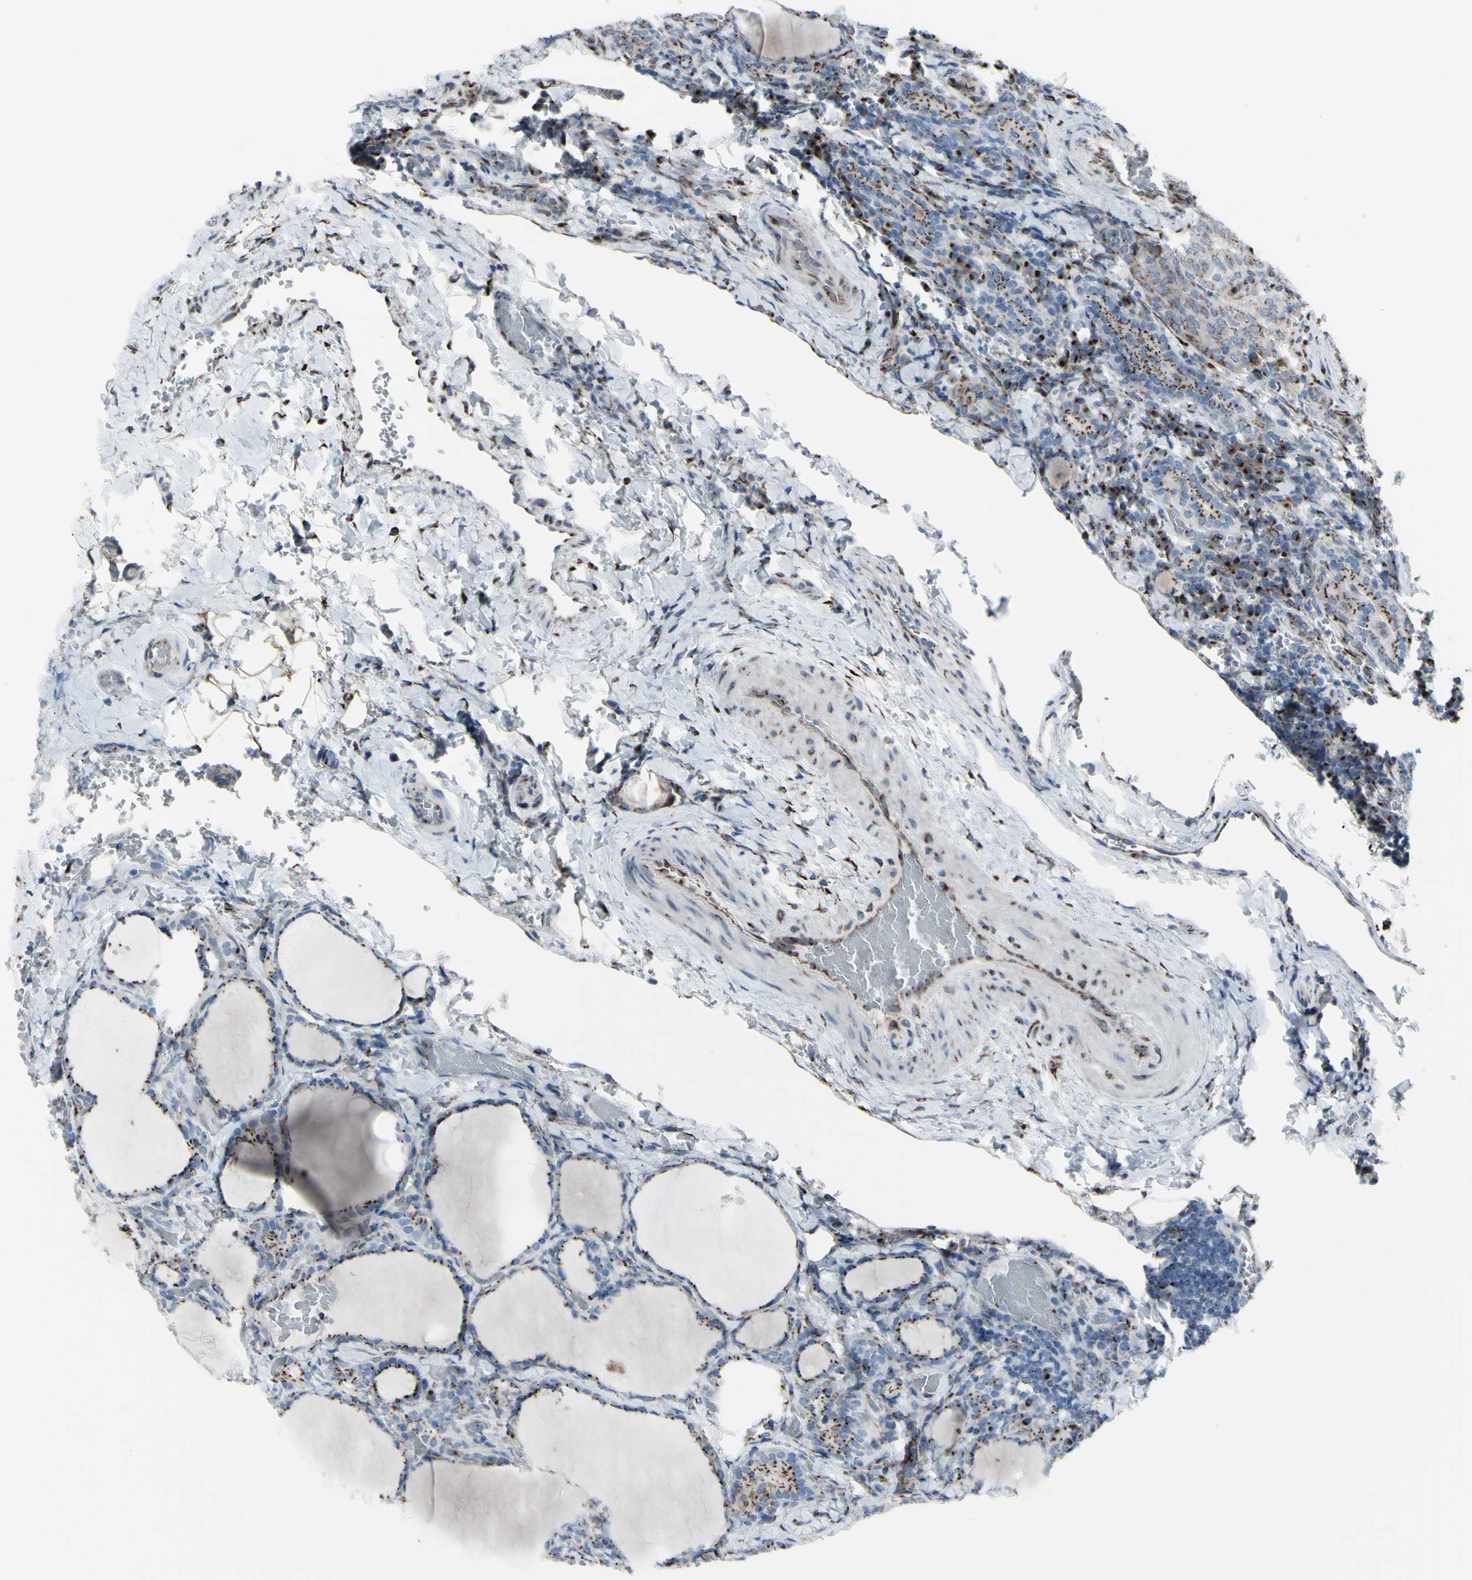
{"staining": {"intensity": "strong", "quantity": "25%-75%", "location": "cytoplasmic/membranous"}, "tissue": "thyroid cancer", "cell_type": "Tumor cells", "image_type": "cancer", "snomed": [{"axis": "morphology", "description": "Normal tissue, NOS"}, {"axis": "morphology", "description": "Papillary adenocarcinoma, NOS"}, {"axis": "topography", "description": "Thyroid gland"}], "caption": "Protein staining of thyroid cancer (papillary adenocarcinoma) tissue demonstrates strong cytoplasmic/membranous expression in approximately 25%-75% of tumor cells. (IHC, brightfield microscopy, high magnification).", "gene": "GLG1", "patient": {"sex": "female", "age": 30}}